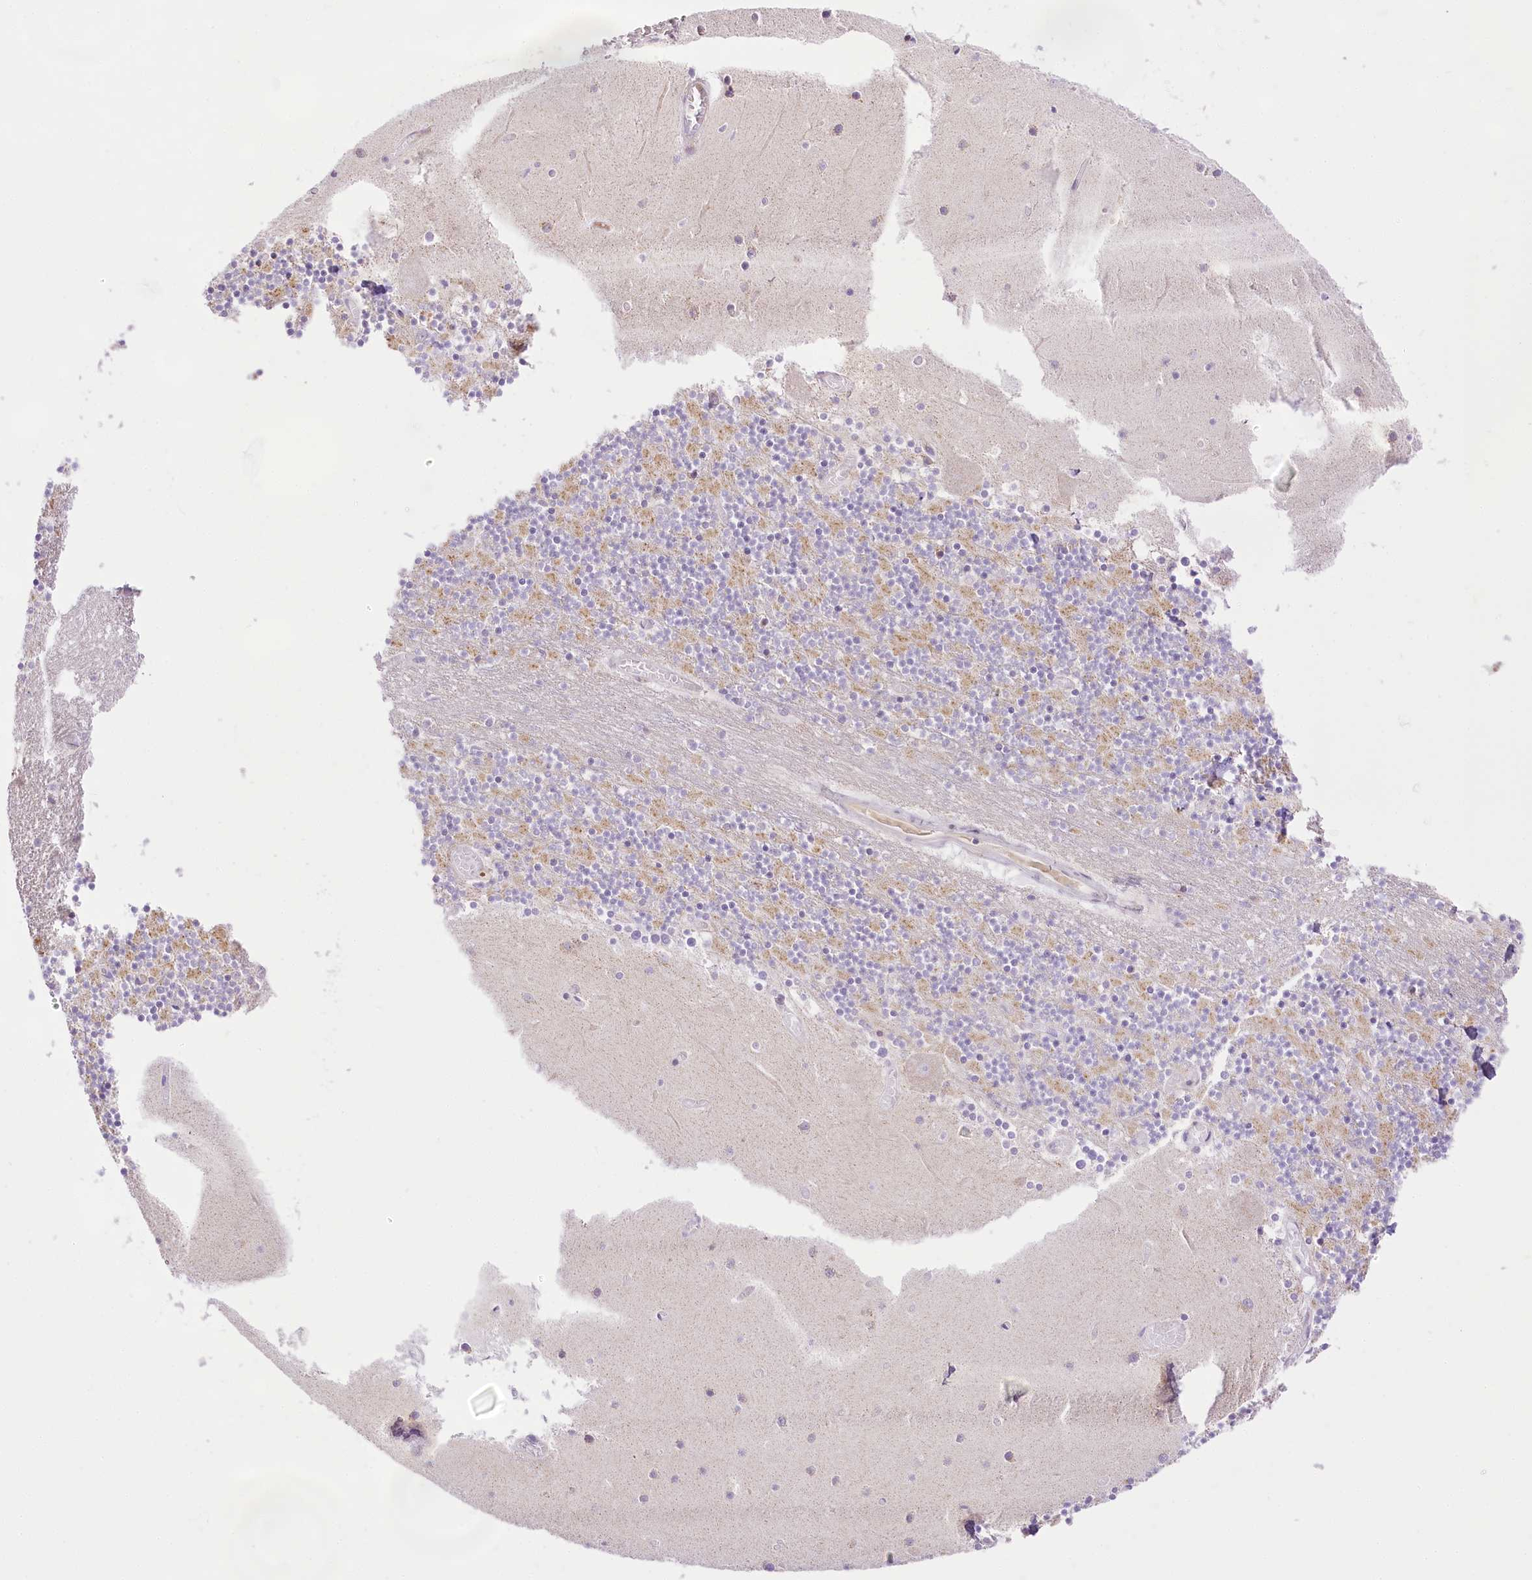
{"staining": {"intensity": "moderate", "quantity": "<25%", "location": "cytoplasmic/membranous"}, "tissue": "cerebellum", "cell_type": "Cells in granular layer", "image_type": "normal", "snomed": [{"axis": "morphology", "description": "Normal tissue, NOS"}, {"axis": "topography", "description": "Cerebellum"}], "caption": "IHC micrograph of normal cerebellum: human cerebellum stained using immunohistochemistry (IHC) displays low levels of moderate protein expression localized specifically in the cytoplasmic/membranous of cells in granular layer, appearing as a cytoplasmic/membranous brown color.", "gene": "CCDC30", "patient": {"sex": "female", "age": 28}}